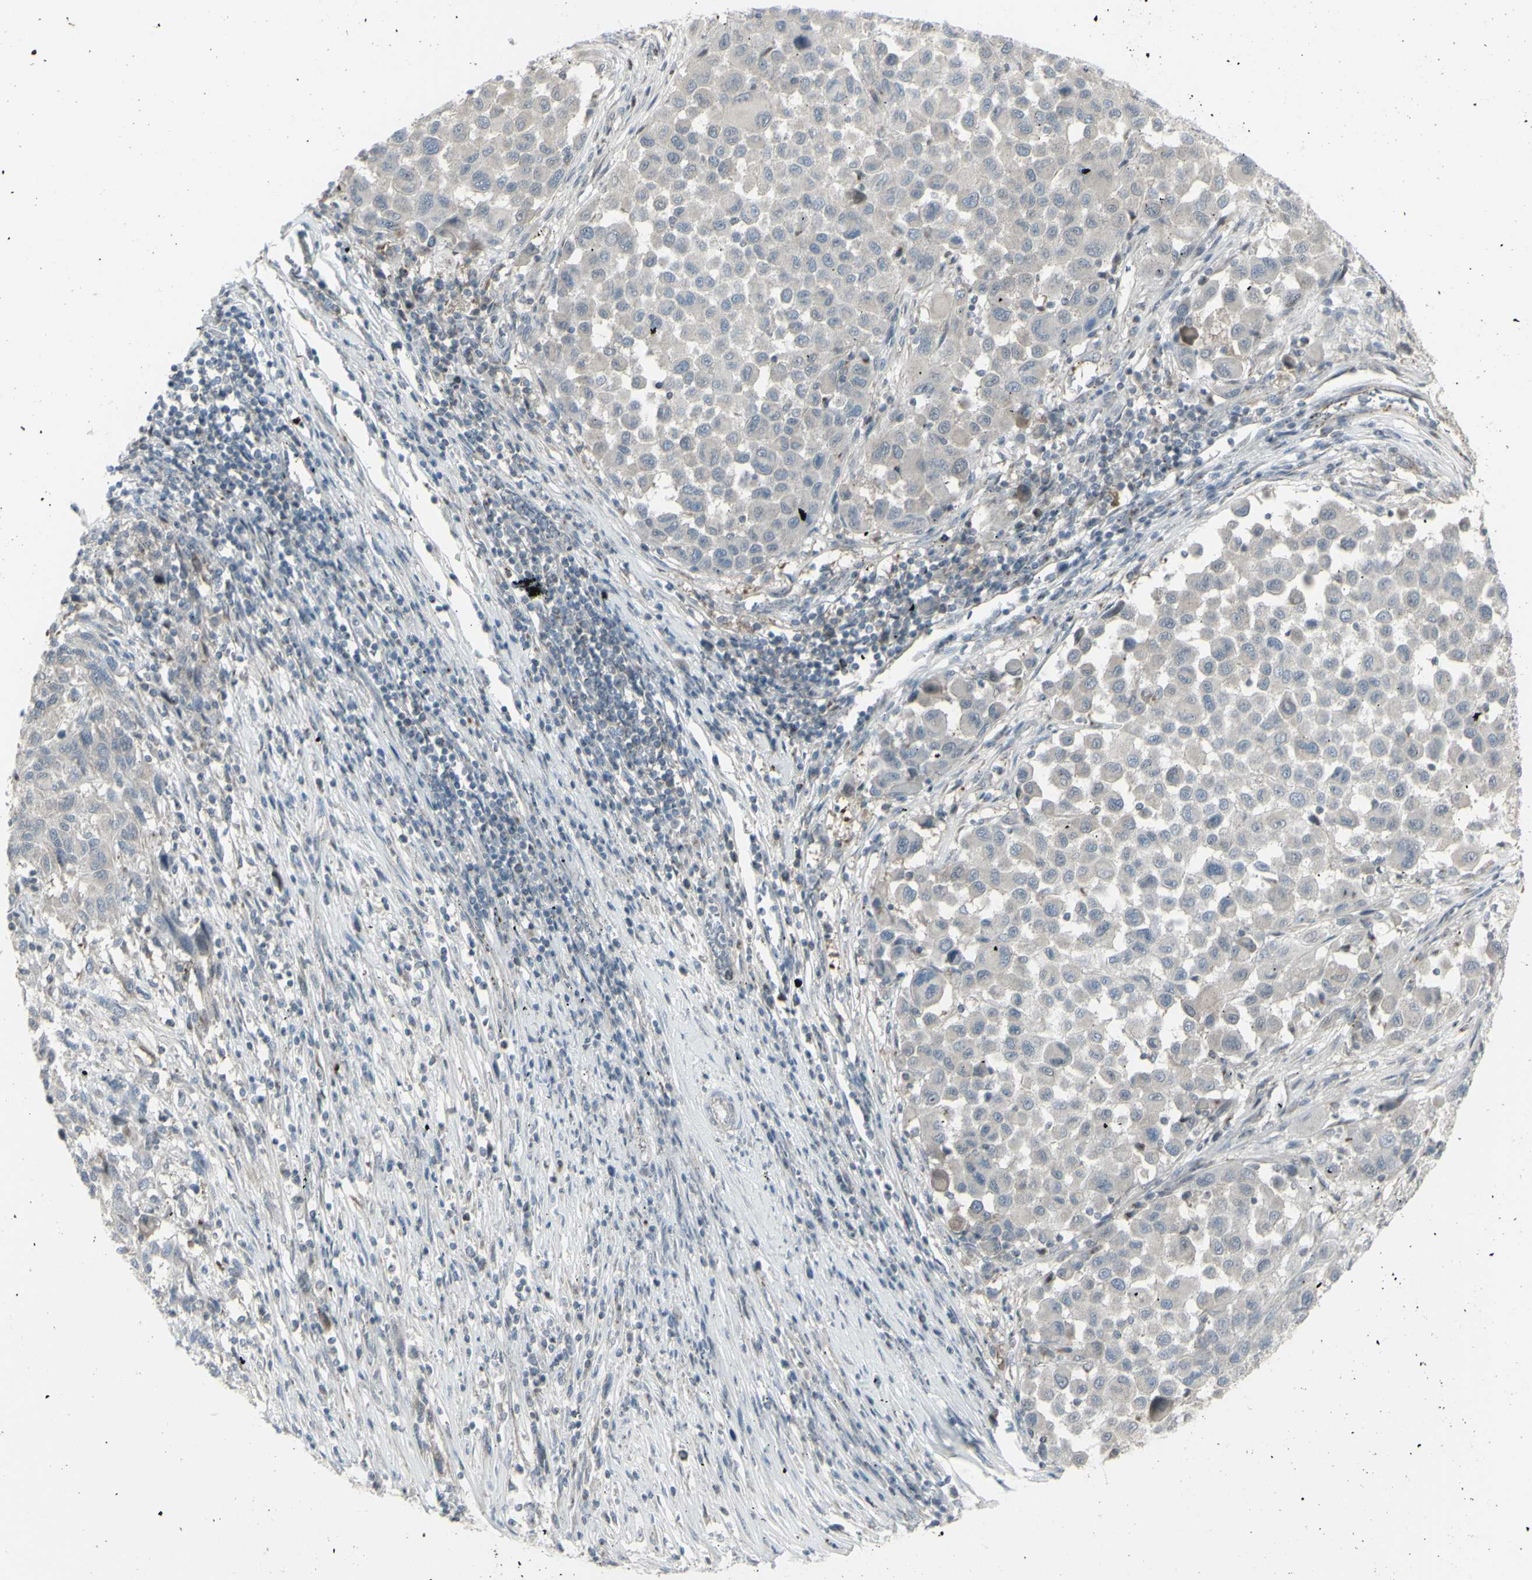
{"staining": {"intensity": "negative", "quantity": "none", "location": "none"}, "tissue": "melanoma", "cell_type": "Tumor cells", "image_type": "cancer", "snomed": [{"axis": "morphology", "description": "Malignant melanoma, Metastatic site"}, {"axis": "topography", "description": "Lymph node"}], "caption": "Tumor cells are negative for brown protein staining in melanoma. (Stains: DAB (3,3'-diaminobenzidine) IHC with hematoxylin counter stain, Microscopy: brightfield microscopy at high magnification).", "gene": "GALNT6", "patient": {"sex": "male", "age": 61}}